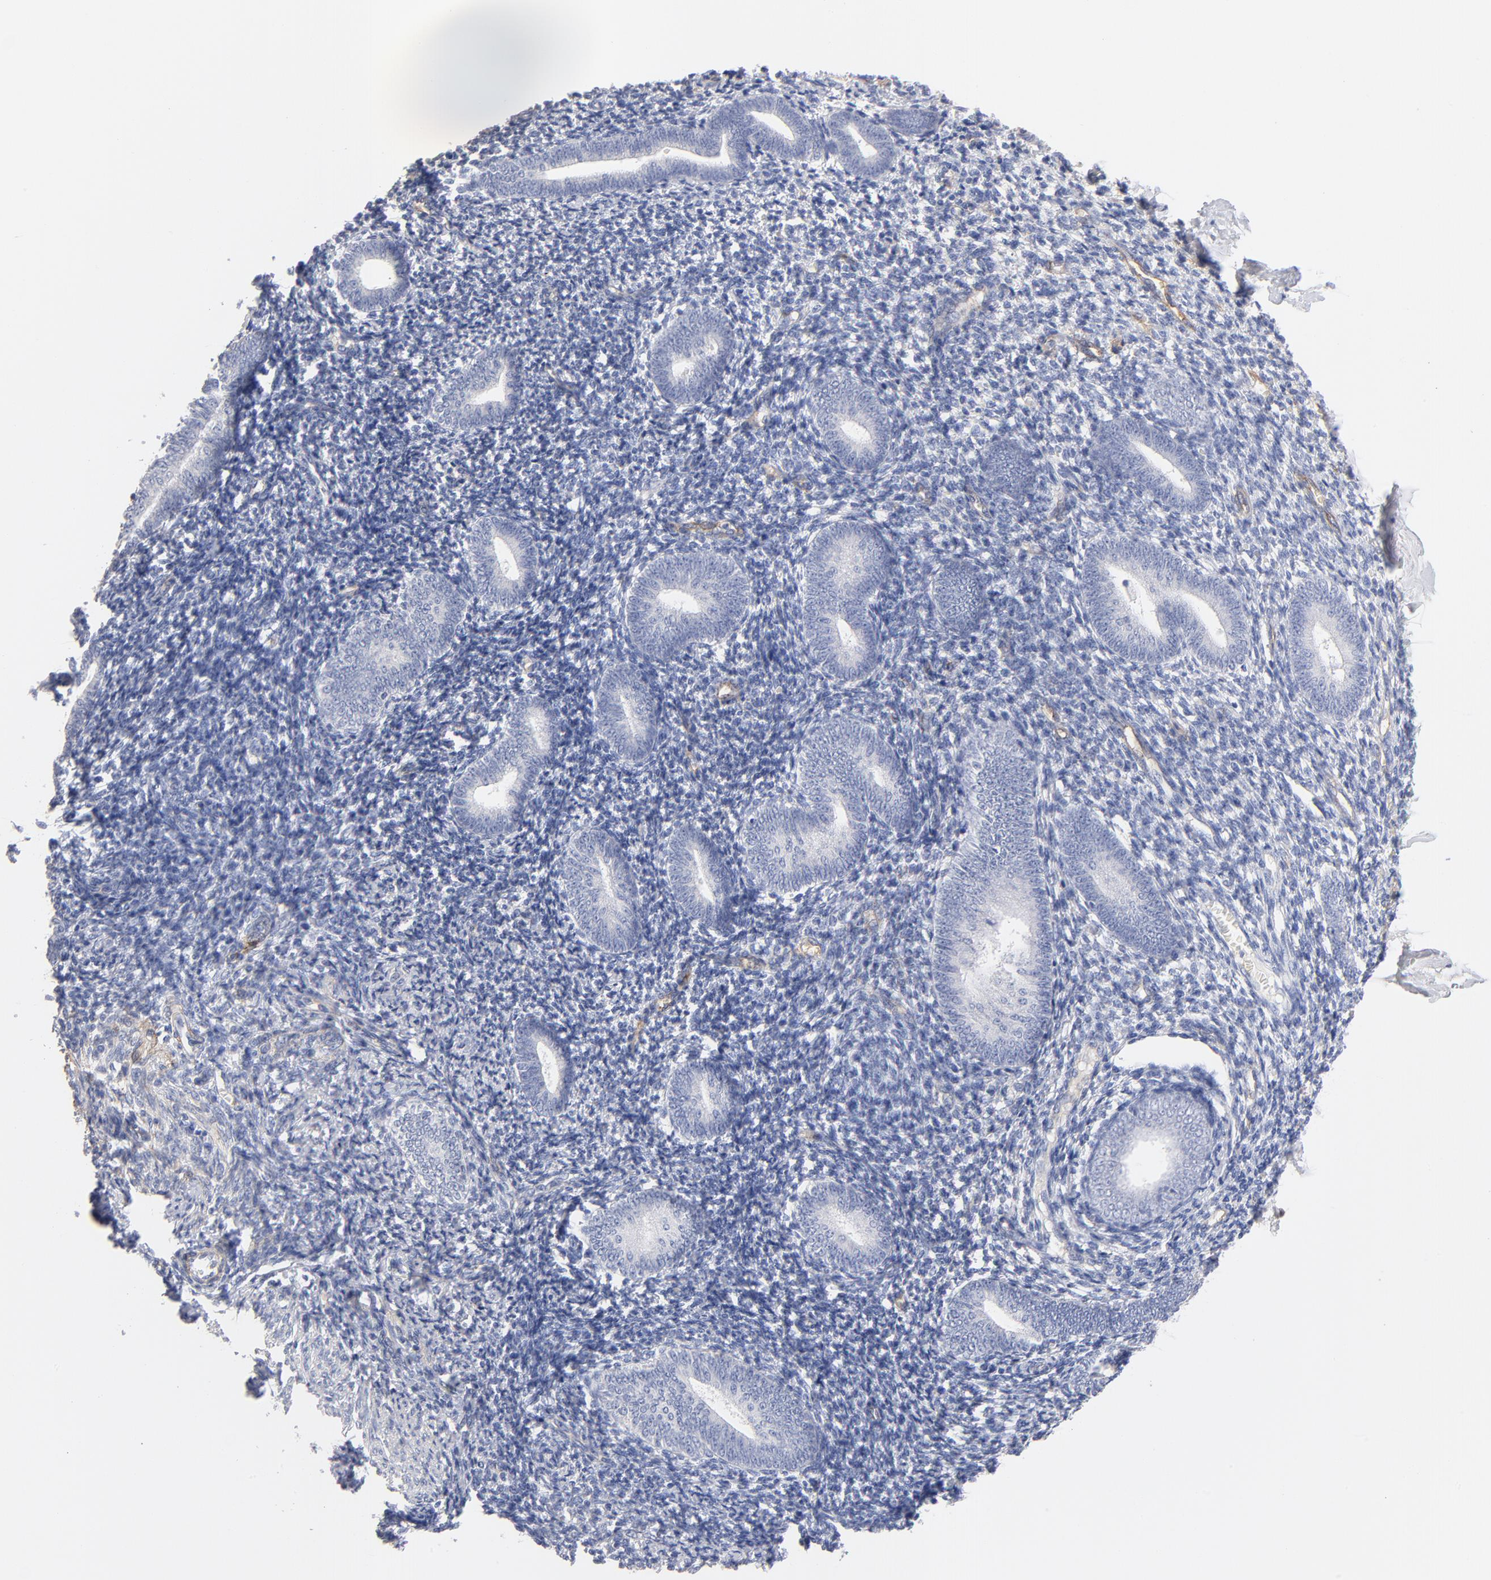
{"staining": {"intensity": "negative", "quantity": "none", "location": "none"}, "tissue": "endometrium", "cell_type": "Cells in endometrial stroma", "image_type": "normal", "snomed": [{"axis": "morphology", "description": "Normal tissue, NOS"}, {"axis": "topography", "description": "Endometrium"}], "caption": "Immunohistochemistry of unremarkable human endometrium demonstrates no staining in cells in endometrial stroma.", "gene": "ITGA8", "patient": {"sex": "female", "age": 57}}